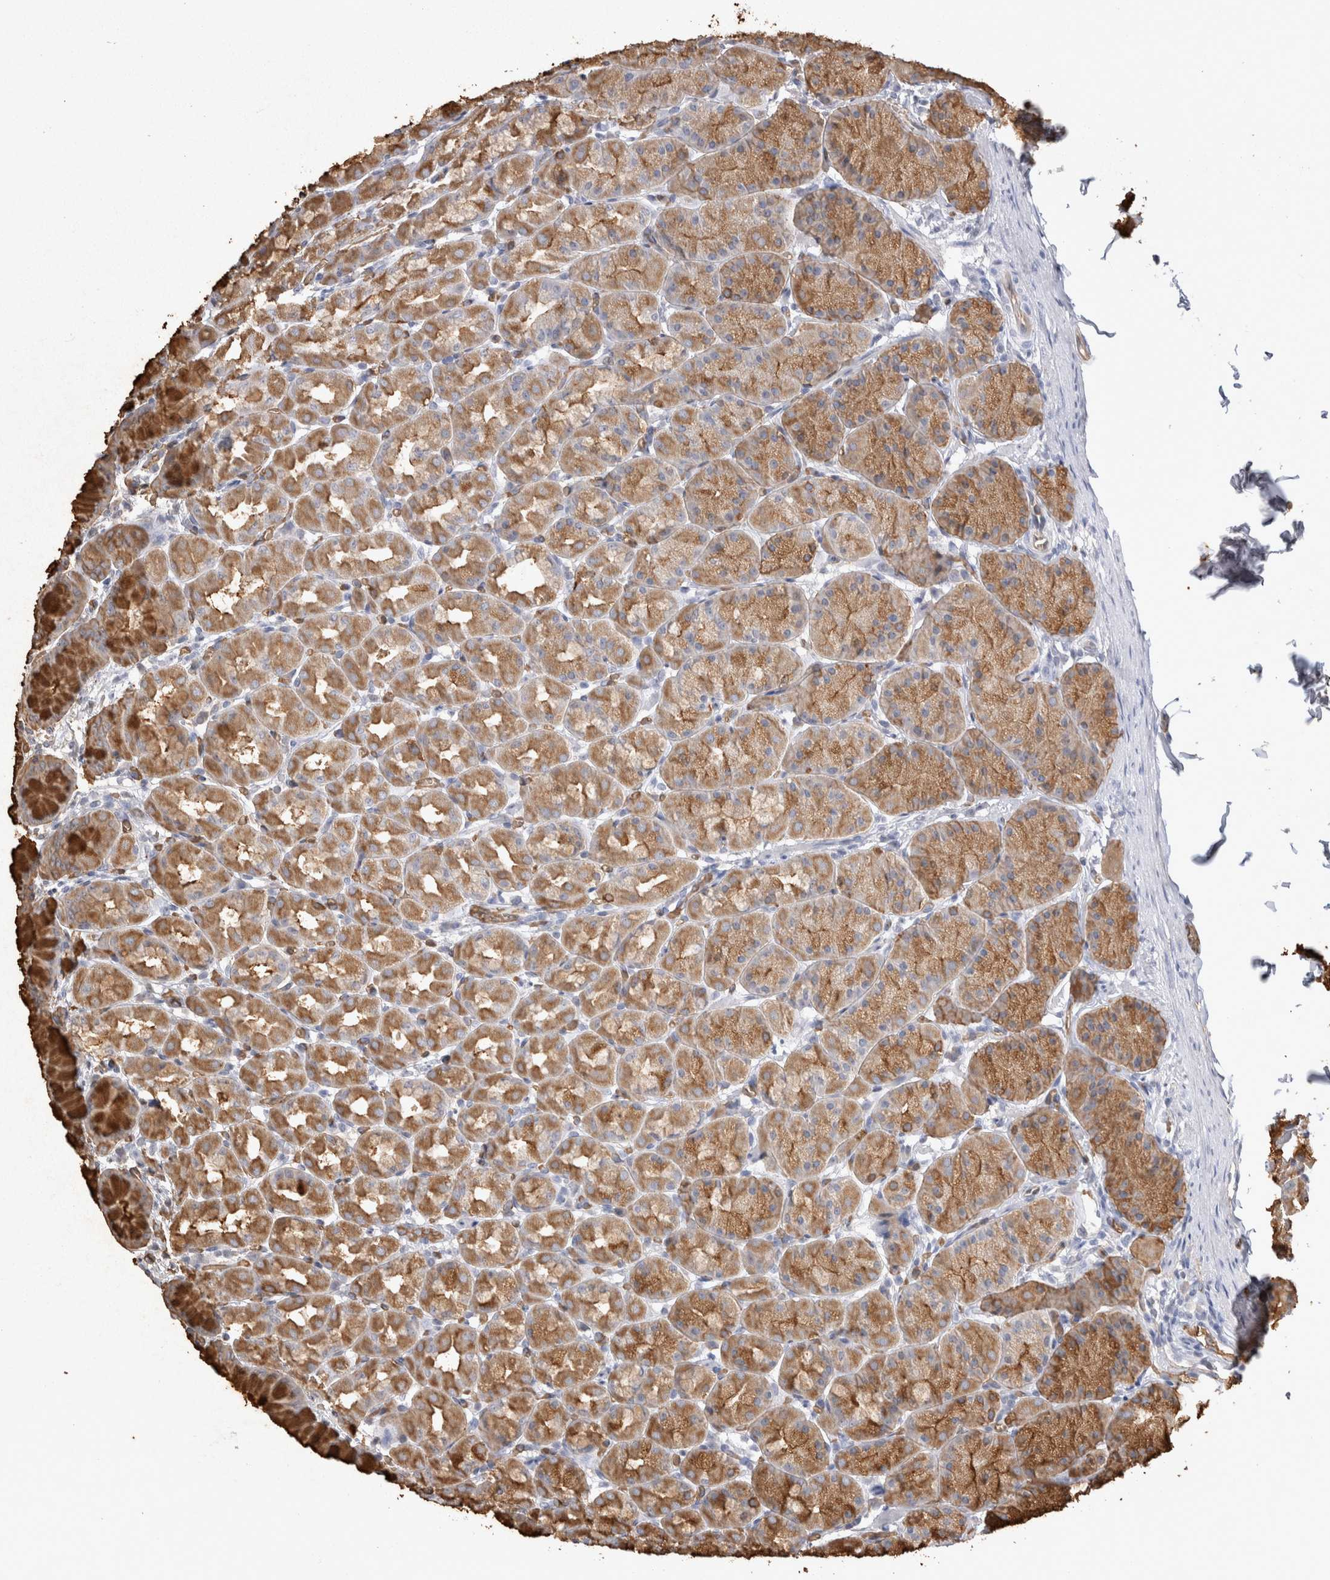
{"staining": {"intensity": "moderate", "quantity": "25%-75%", "location": "cytoplasmic/membranous"}, "tissue": "stomach", "cell_type": "Glandular cells", "image_type": "normal", "snomed": [{"axis": "morphology", "description": "Normal tissue, NOS"}, {"axis": "topography", "description": "Stomach"}], "caption": "This image demonstrates IHC staining of unremarkable stomach, with medium moderate cytoplasmic/membranous expression in about 25%-75% of glandular cells.", "gene": "IL17RC", "patient": {"sex": "male", "age": 42}}